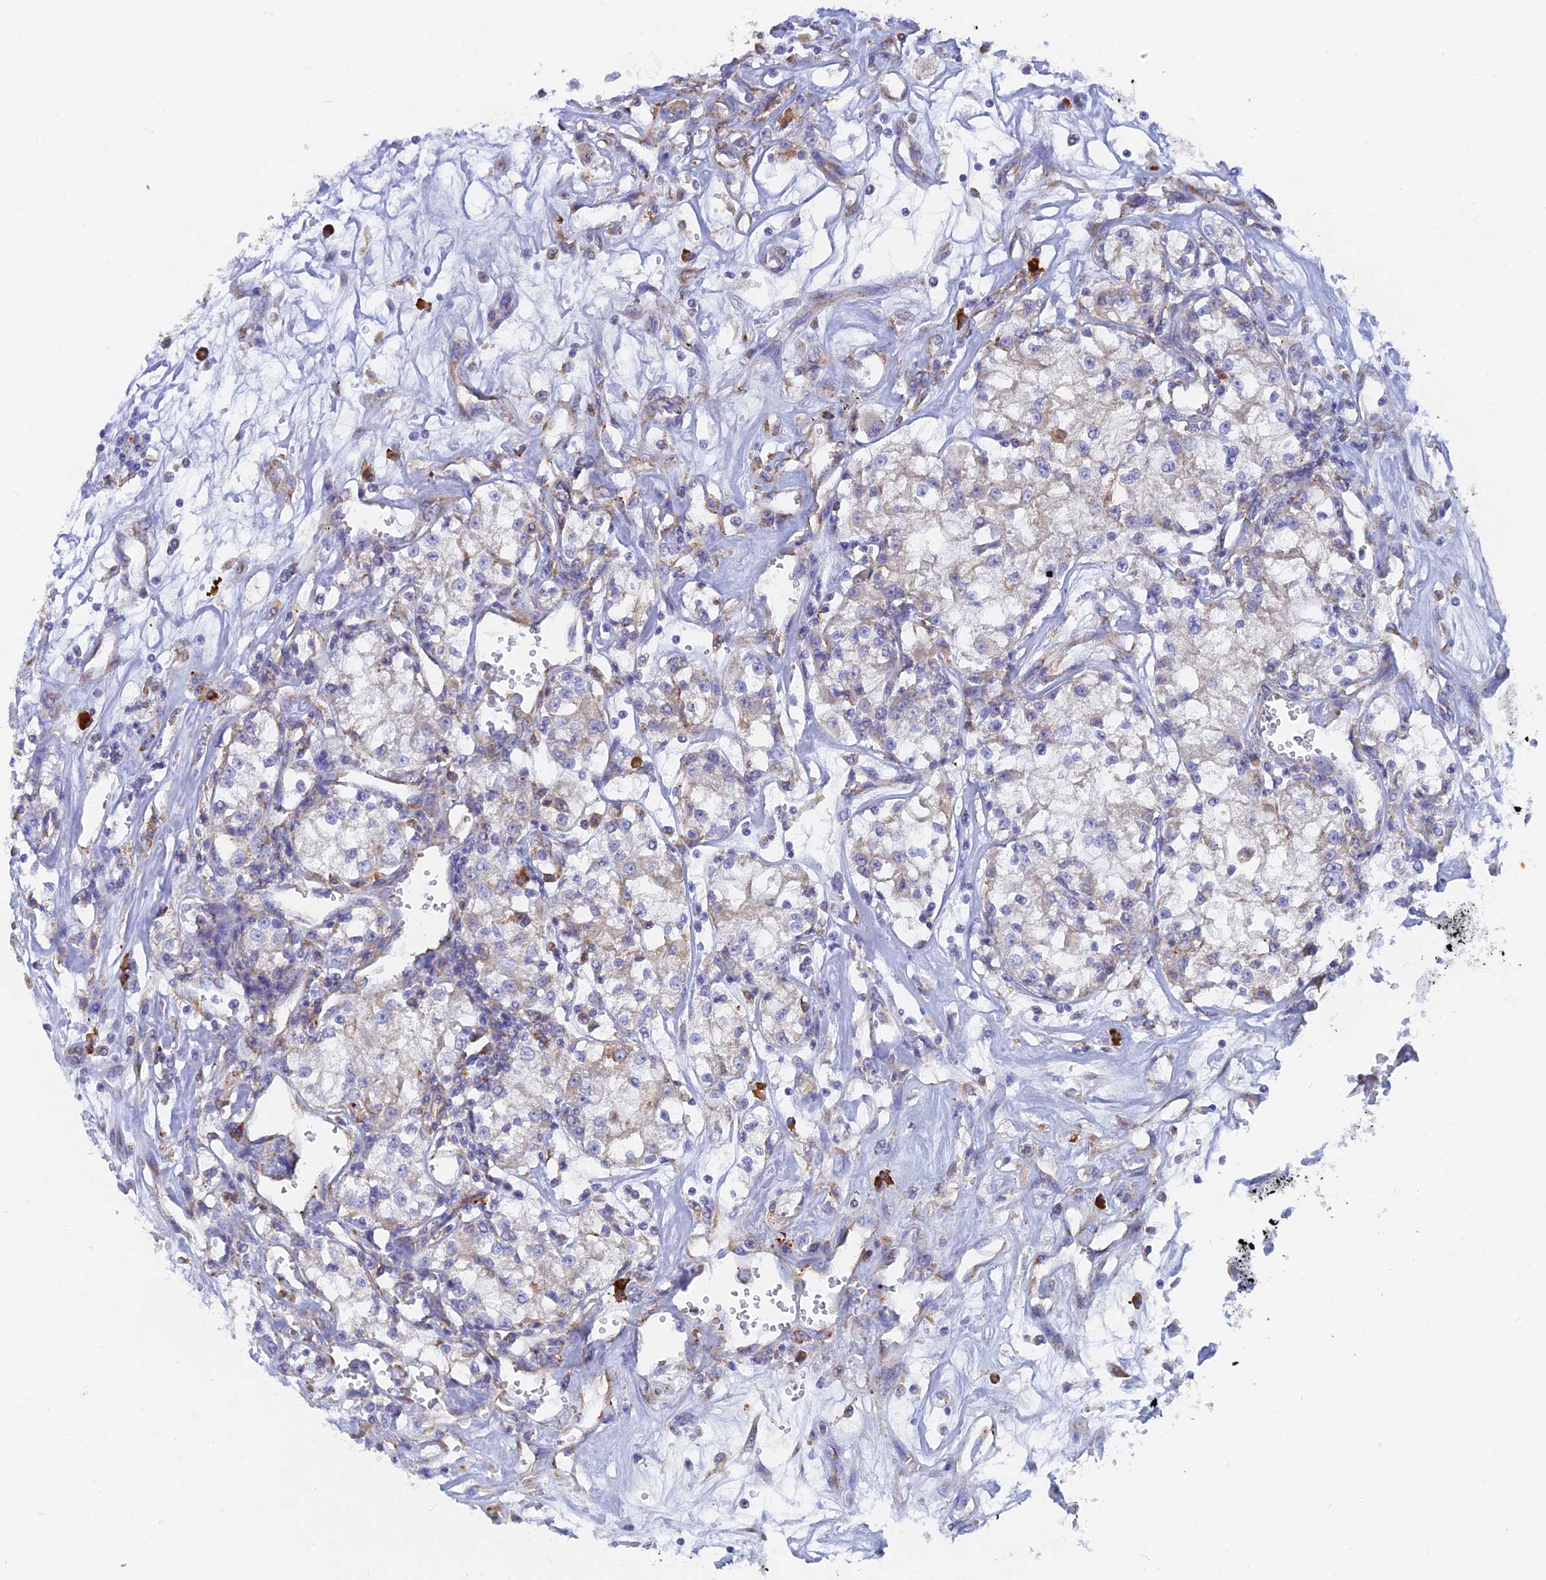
{"staining": {"intensity": "weak", "quantity": "<25%", "location": "cytoplasmic/membranous"}, "tissue": "renal cancer", "cell_type": "Tumor cells", "image_type": "cancer", "snomed": [{"axis": "morphology", "description": "Adenocarcinoma, NOS"}, {"axis": "topography", "description": "Kidney"}], "caption": "Immunohistochemistry of human renal cancer displays no positivity in tumor cells.", "gene": "WDR35", "patient": {"sex": "female", "age": 59}}